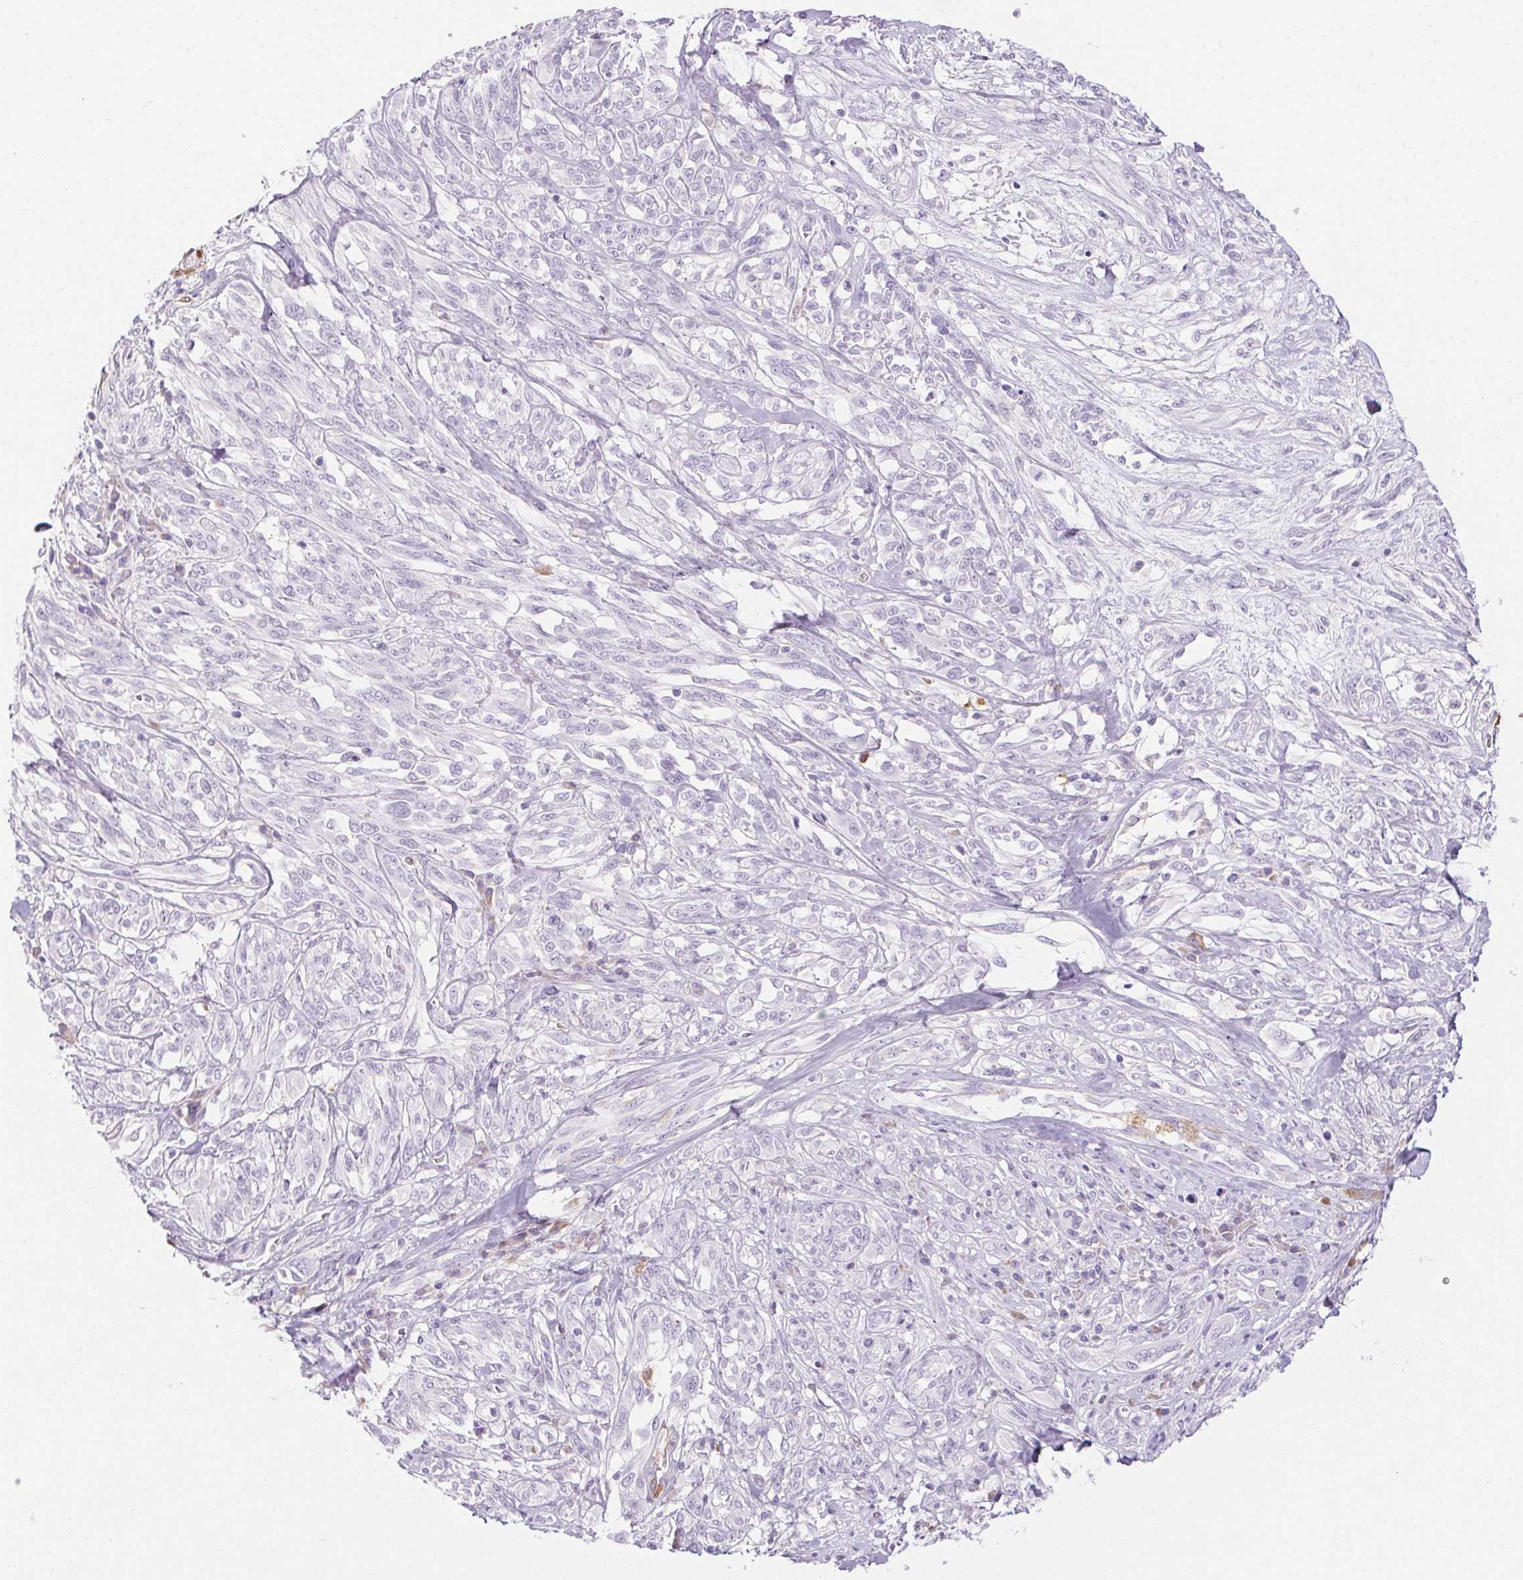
{"staining": {"intensity": "negative", "quantity": "none", "location": "none"}, "tissue": "melanoma", "cell_type": "Tumor cells", "image_type": "cancer", "snomed": [{"axis": "morphology", "description": "Malignant melanoma, NOS"}, {"axis": "topography", "description": "Skin"}], "caption": "There is no significant staining in tumor cells of malignant melanoma. The staining was performed using DAB to visualize the protein expression in brown, while the nuclei were stained in blue with hematoxylin (Magnification: 20x).", "gene": "TMEM45A", "patient": {"sex": "female", "age": 91}}